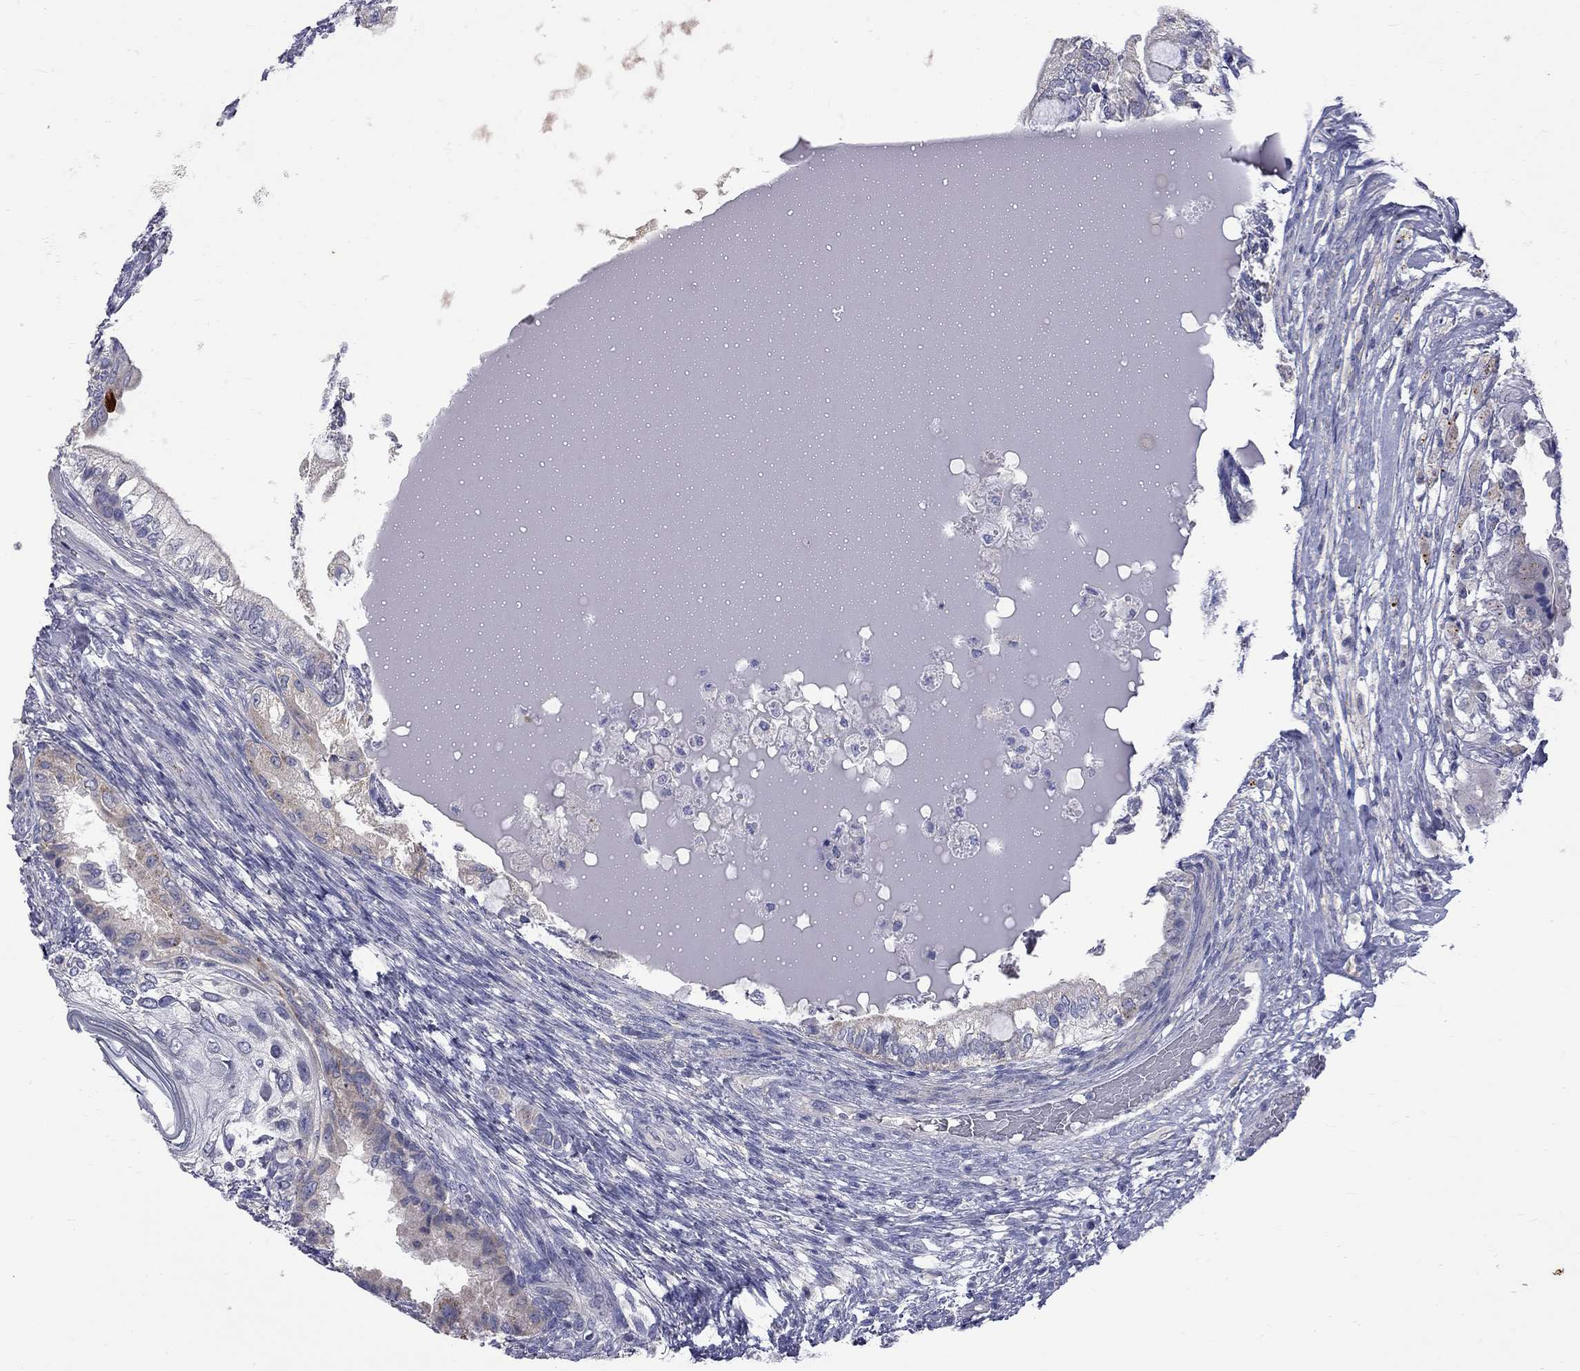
{"staining": {"intensity": "weak", "quantity": "25%-75%", "location": "cytoplasmic/membranous"}, "tissue": "testis cancer", "cell_type": "Tumor cells", "image_type": "cancer", "snomed": [{"axis": "morphology", "description": "Seminoma, NOS"}, {"axis": "morphology", "description": "Carcinoma, Embryonal, NOS"}, {"axis": "topography", "description": "Testis"}], "caption": "Immunohistochemical staining of testis embryonal carcinoma exhibits low levels of weak cytoplasmic/membranous protein expression in approximately 25%-75% of tumor cells.", "gene": "ABCB4", "patient": {"sex": "male", "age": 41}}